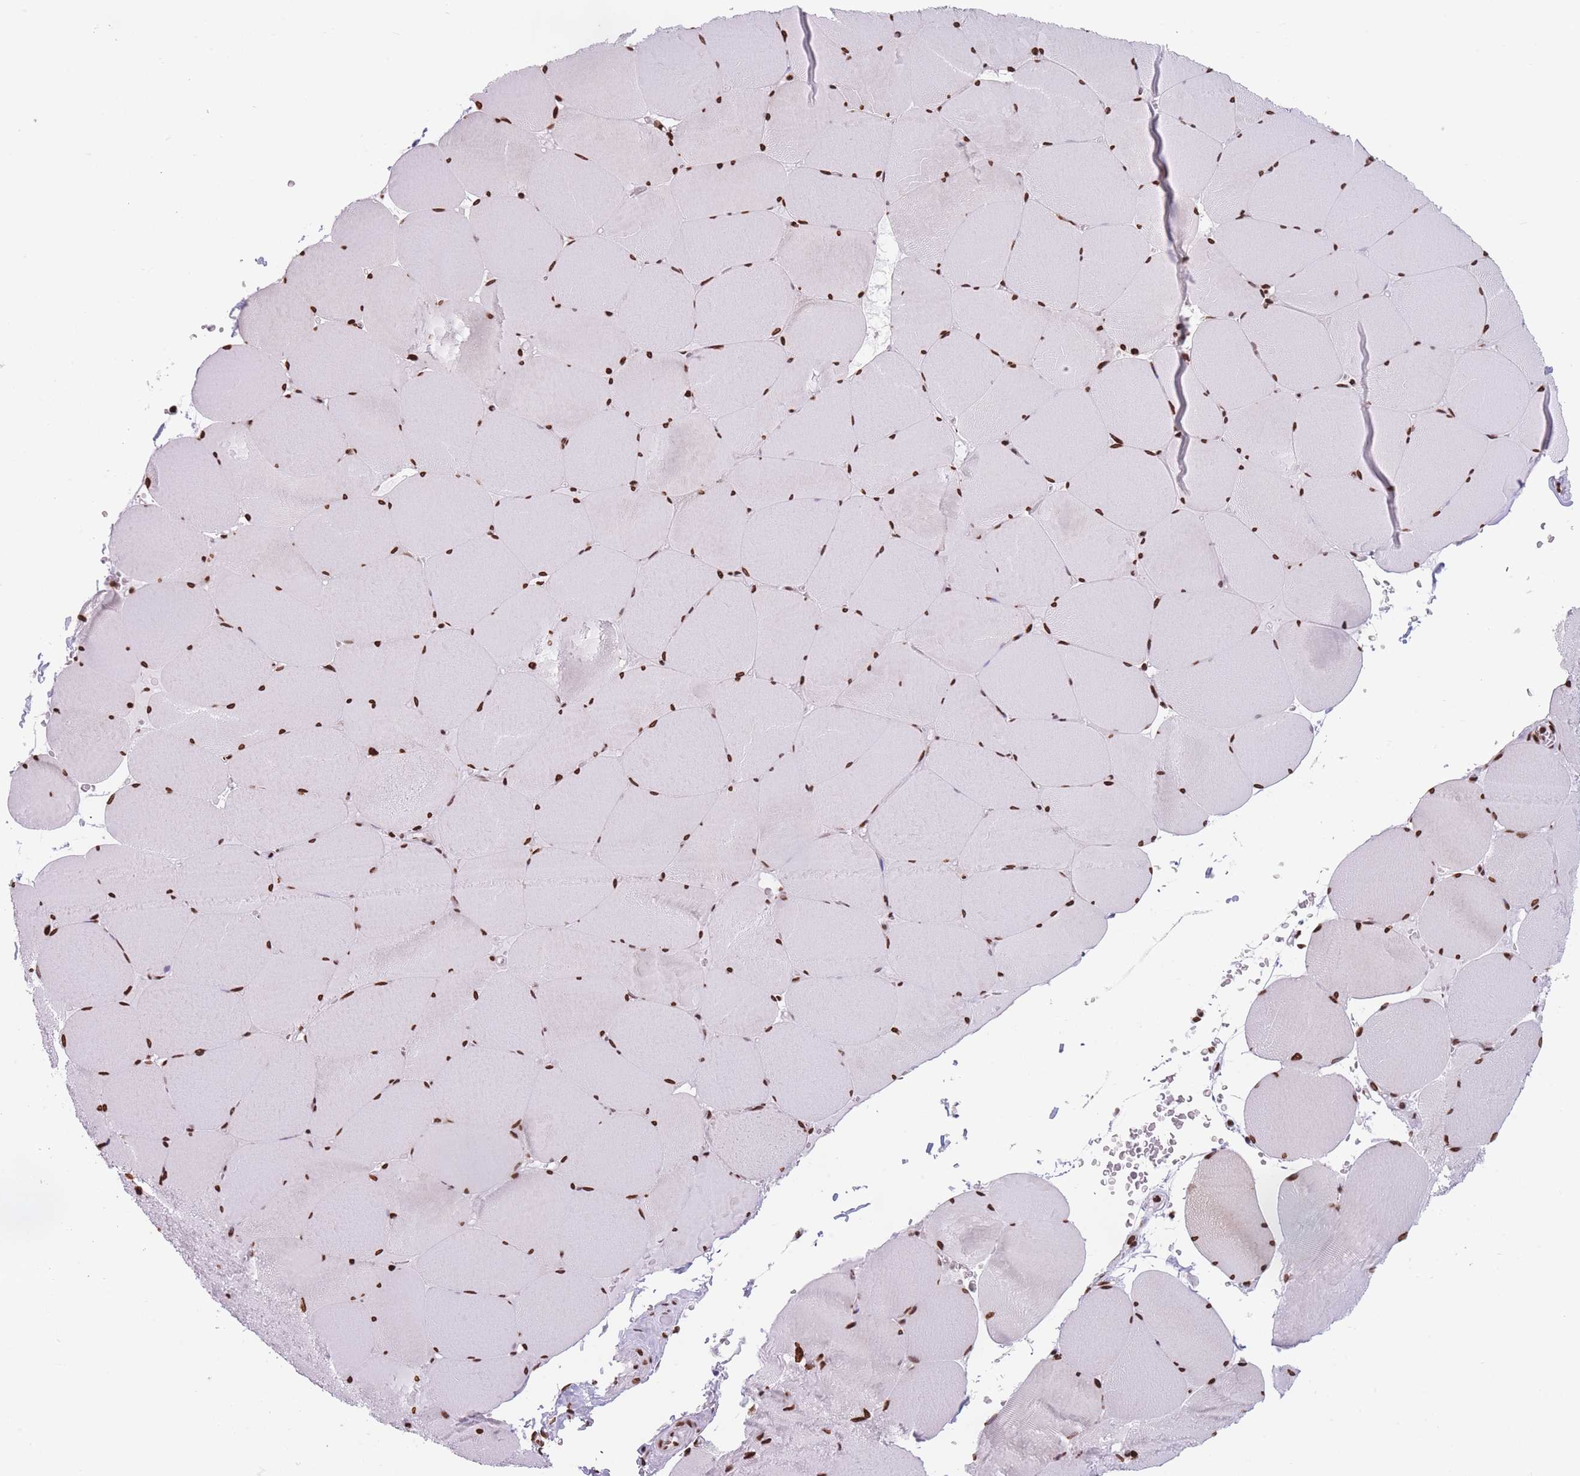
{"staining": {"intensity": "strong", "quantity": ">75%", "location": "nuclear"}, "tissue": "skeletal muscle", "cell_type": "Myocytes", "image_type": "normal", "snomed": [{"axis": "morphology", "description": "Normal tissue, NOS"}, {"axis": "topography", "description": "Skeletal muscle"}, {"axis": "topography", "description": "Head-Neck"}], "caption": "Benign skeletal muscle reveals strong nuclear staining in about >75% of myocytes.", "gene": "AK9", "patient": {"sex": "male", "age": 66}}